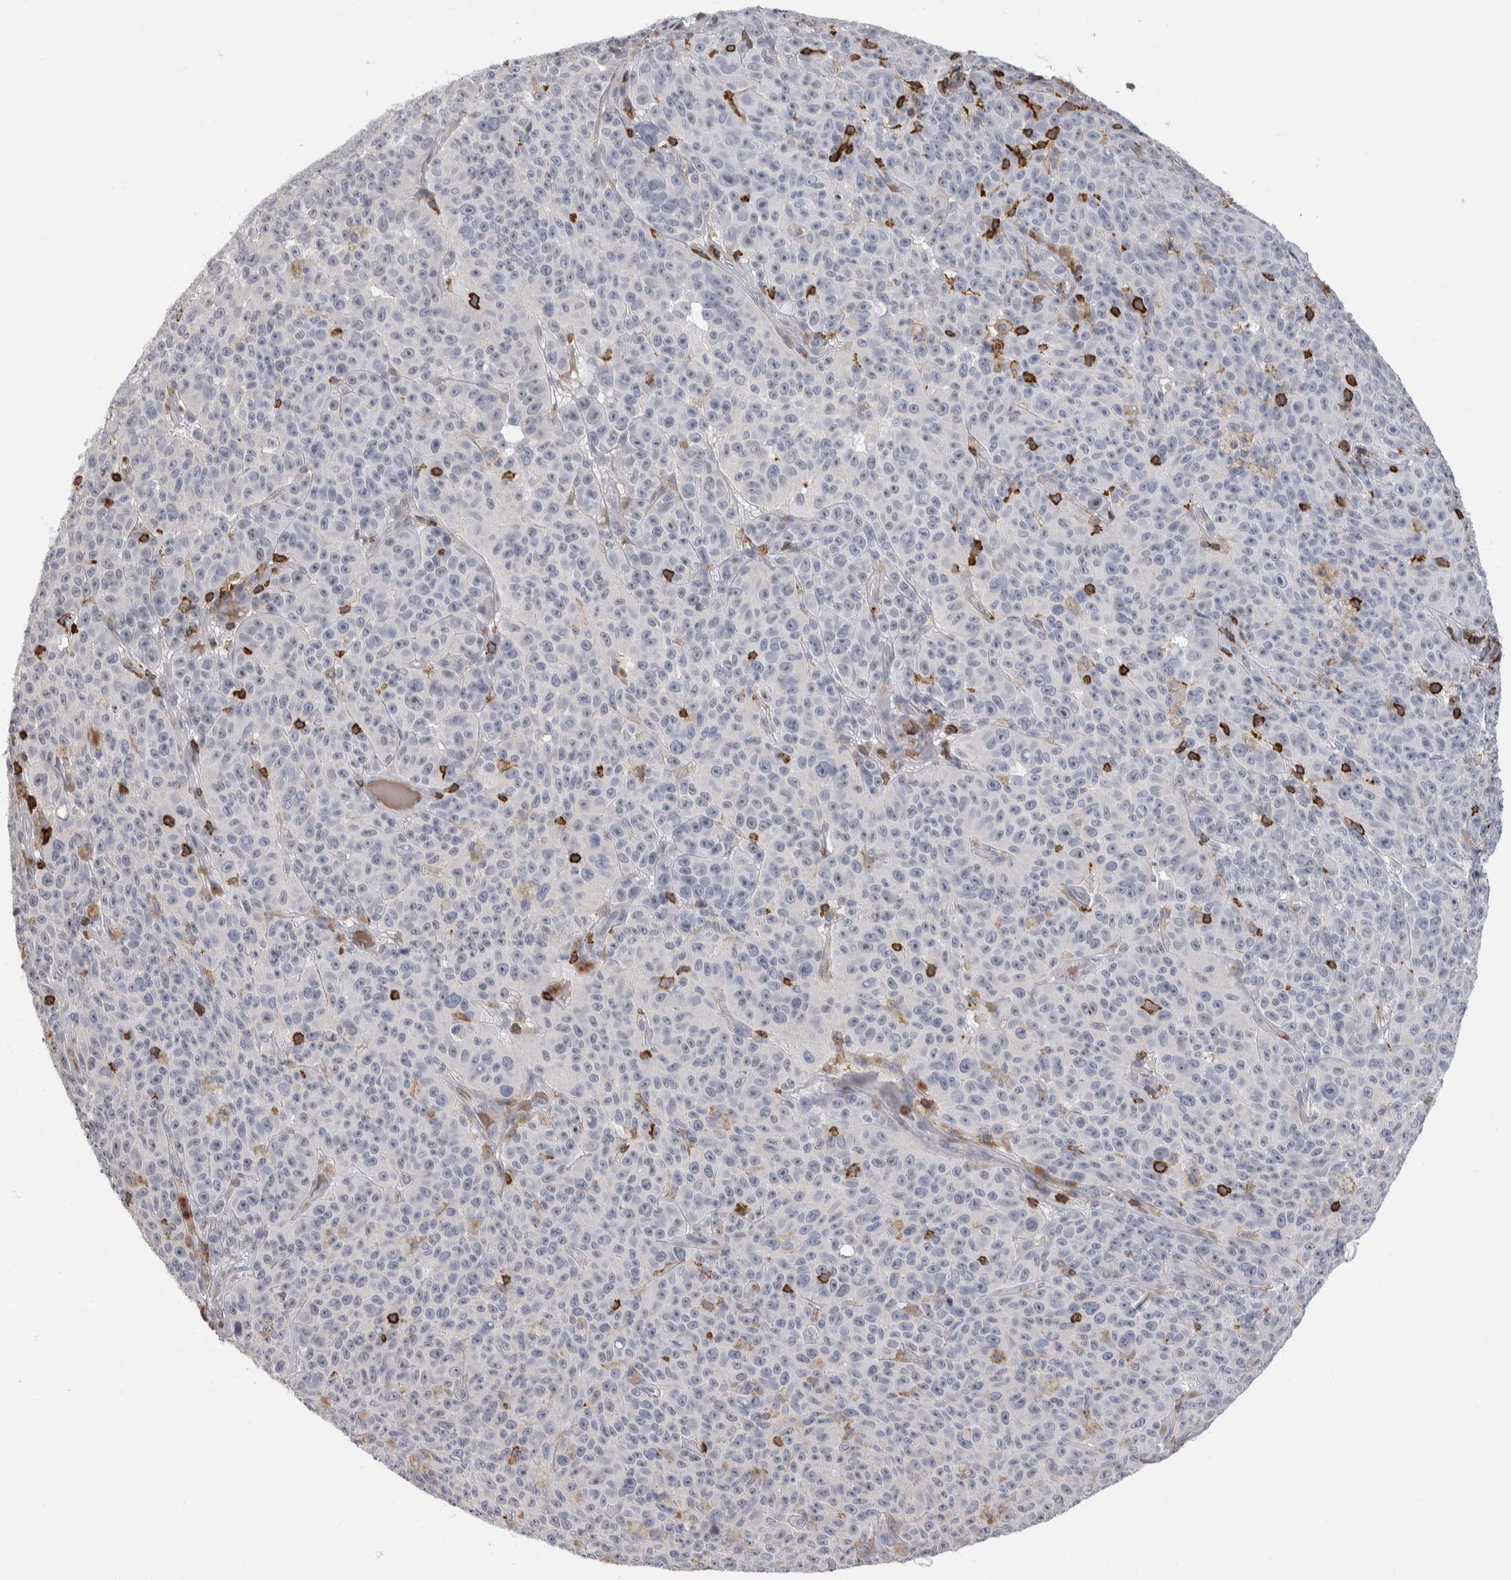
{"staining": {"intensity": "negative", "quantity": "none", "location": "none"}, "tissue": "melanoma", "cell_type": "Tumor cells", "image_type": "cancer", "snomed": [{"axis": "morphology", "description": "Malignant melanoma, NOS"}, {"axis": "topography", "description": "Skin"}], "caption": "Tumor cells are negative for brown protein staining in melanoma.", "gene": "CEP295NL", "patient": {"sex": "female", "age": 82}}